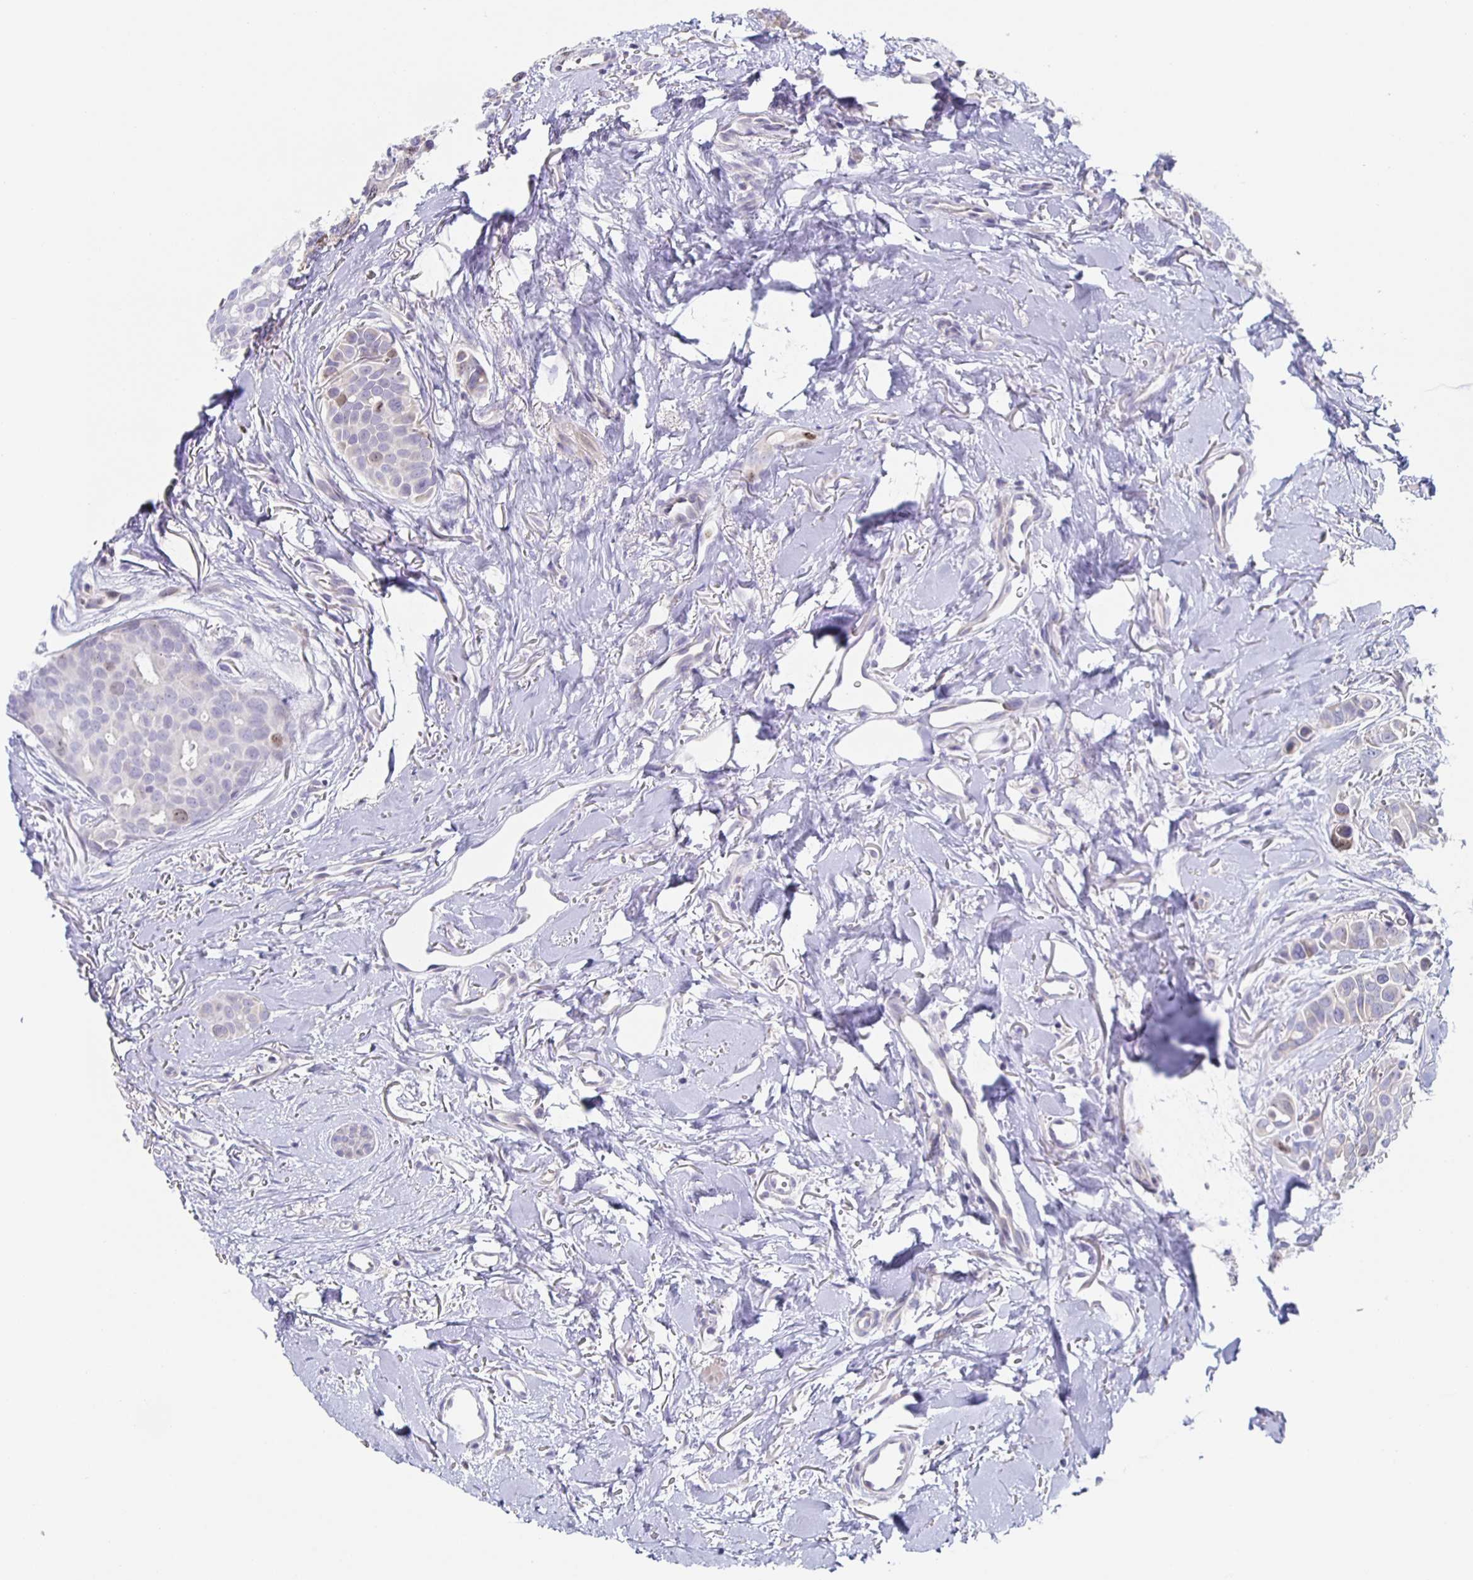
{"staining": {"intensity": "weak", "quantity": "<25%", "location": "nuclear"}, "tissue": "breast cancer", "cell_type": "Tumor cells", "image_type": "cancer", "snomed": [{"axis": "morphology", "description": "Duct carcinoma"}, {"axis": "topography", "description": "Breast"}], "caption": "This photomicrograph is of breast cancer (infiltrating ductal carcinoma) stained with immunohistochemistry to label a protein in brown with the nuclei are counter-stained blue. There is no expression in tumor cells.", "gene": "CENPH", "patient": {"sex": "female", "age": 54}}